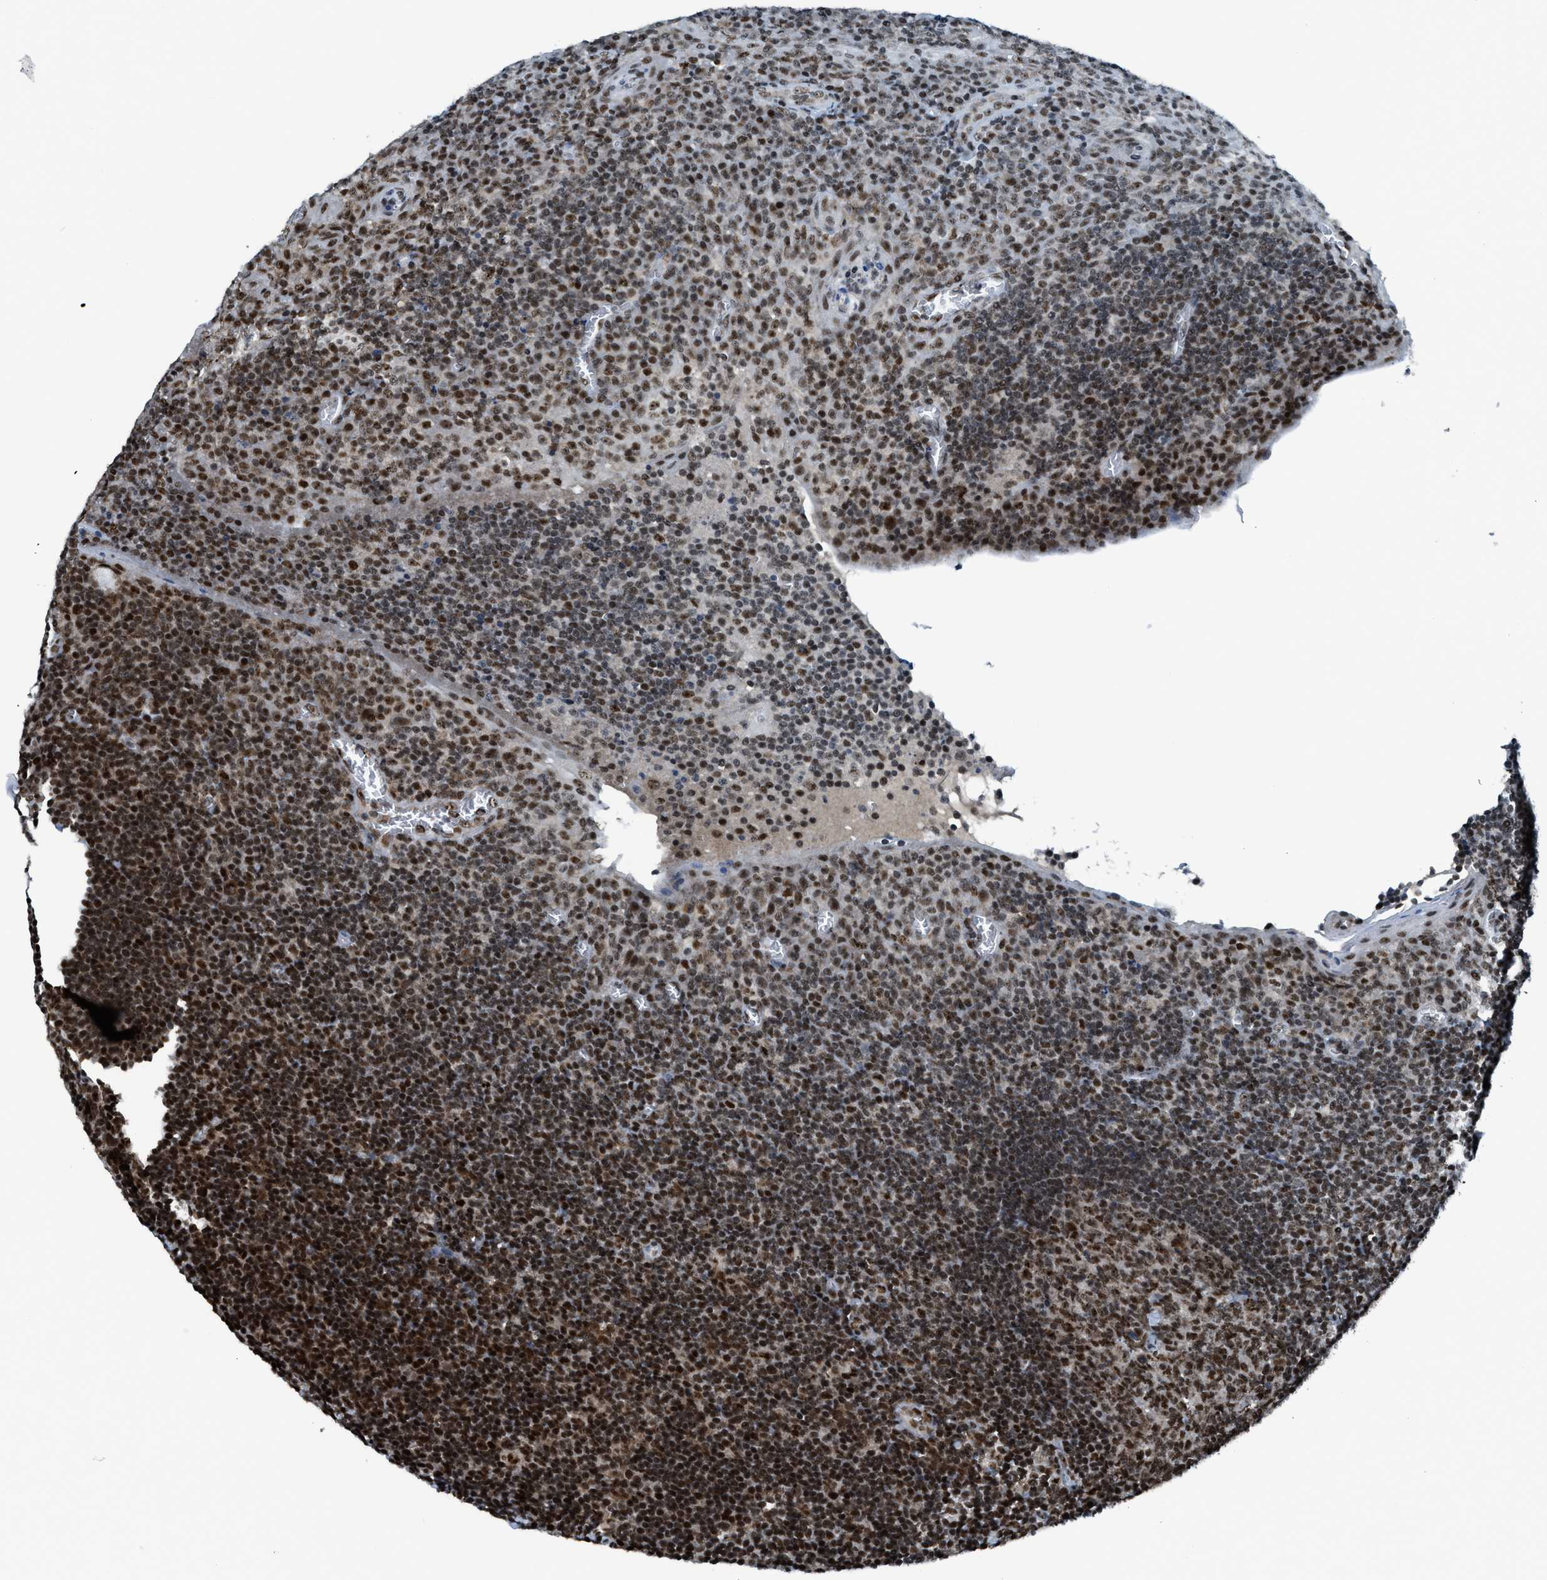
{"staining": {"intensity": "strong", "quantity": ">75%", "location": "nuclear"}, "tissue": "tonsil", "cell_type": "Germinal center cells", "image_type": "normal", "snomed": [{"axis": "morphology", "description": "Normal tissue, NOS"}, {"axis": "topography", "description": "Tonsil"}], "caption": "Immunohistochemical staining of benign human tonsil reveals high levels of strong nuclear positivity in approximately >75% of germinal center cells. (Brightfield microscopy of DAB IHC at high magnification).", "gene": "RAD51B", "patient": {"sex": "male", "age": 37}}